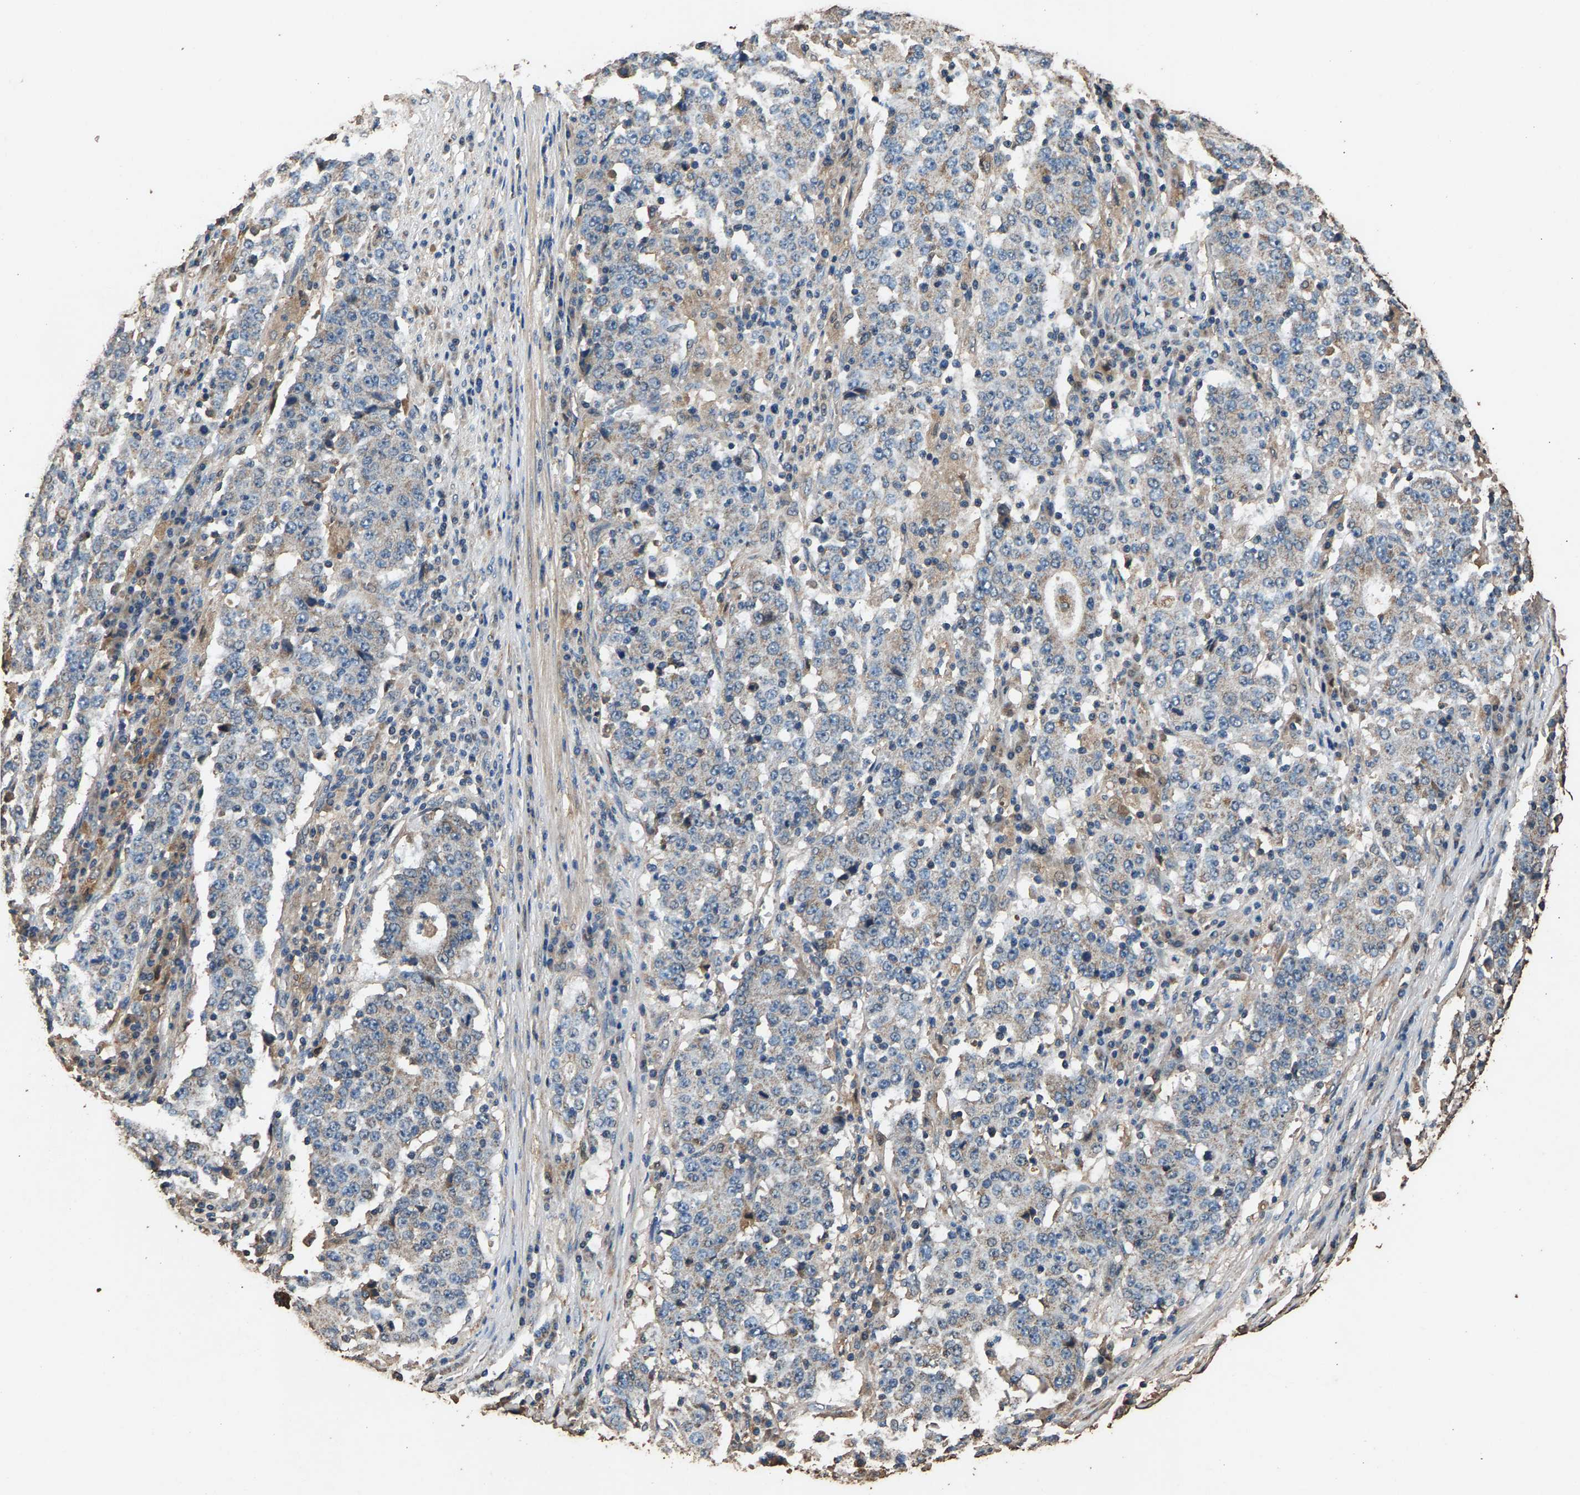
{"staining": {"intensity": "weak", "quantity": "<25%", "location": "cytoplasmic/membranous"}, "tissue": "stomach cancer", "cell_type": "Tumor cells", "image_type": "cancer", "snomed": [{"axis": "morphology", "description": "Adenocarcinoma, NOS"}, {"axis": "topography", "description": "Stomach"}], "caption": "DAB (3,3'-diaminobenzidine) immunohistochemical staining of human stomach cancer demonstrates no significant staining in tumor cells. Nuclei are stained in blue.", "gene": "MRPL27", "patient": {"sex": "male", "age": 59}}